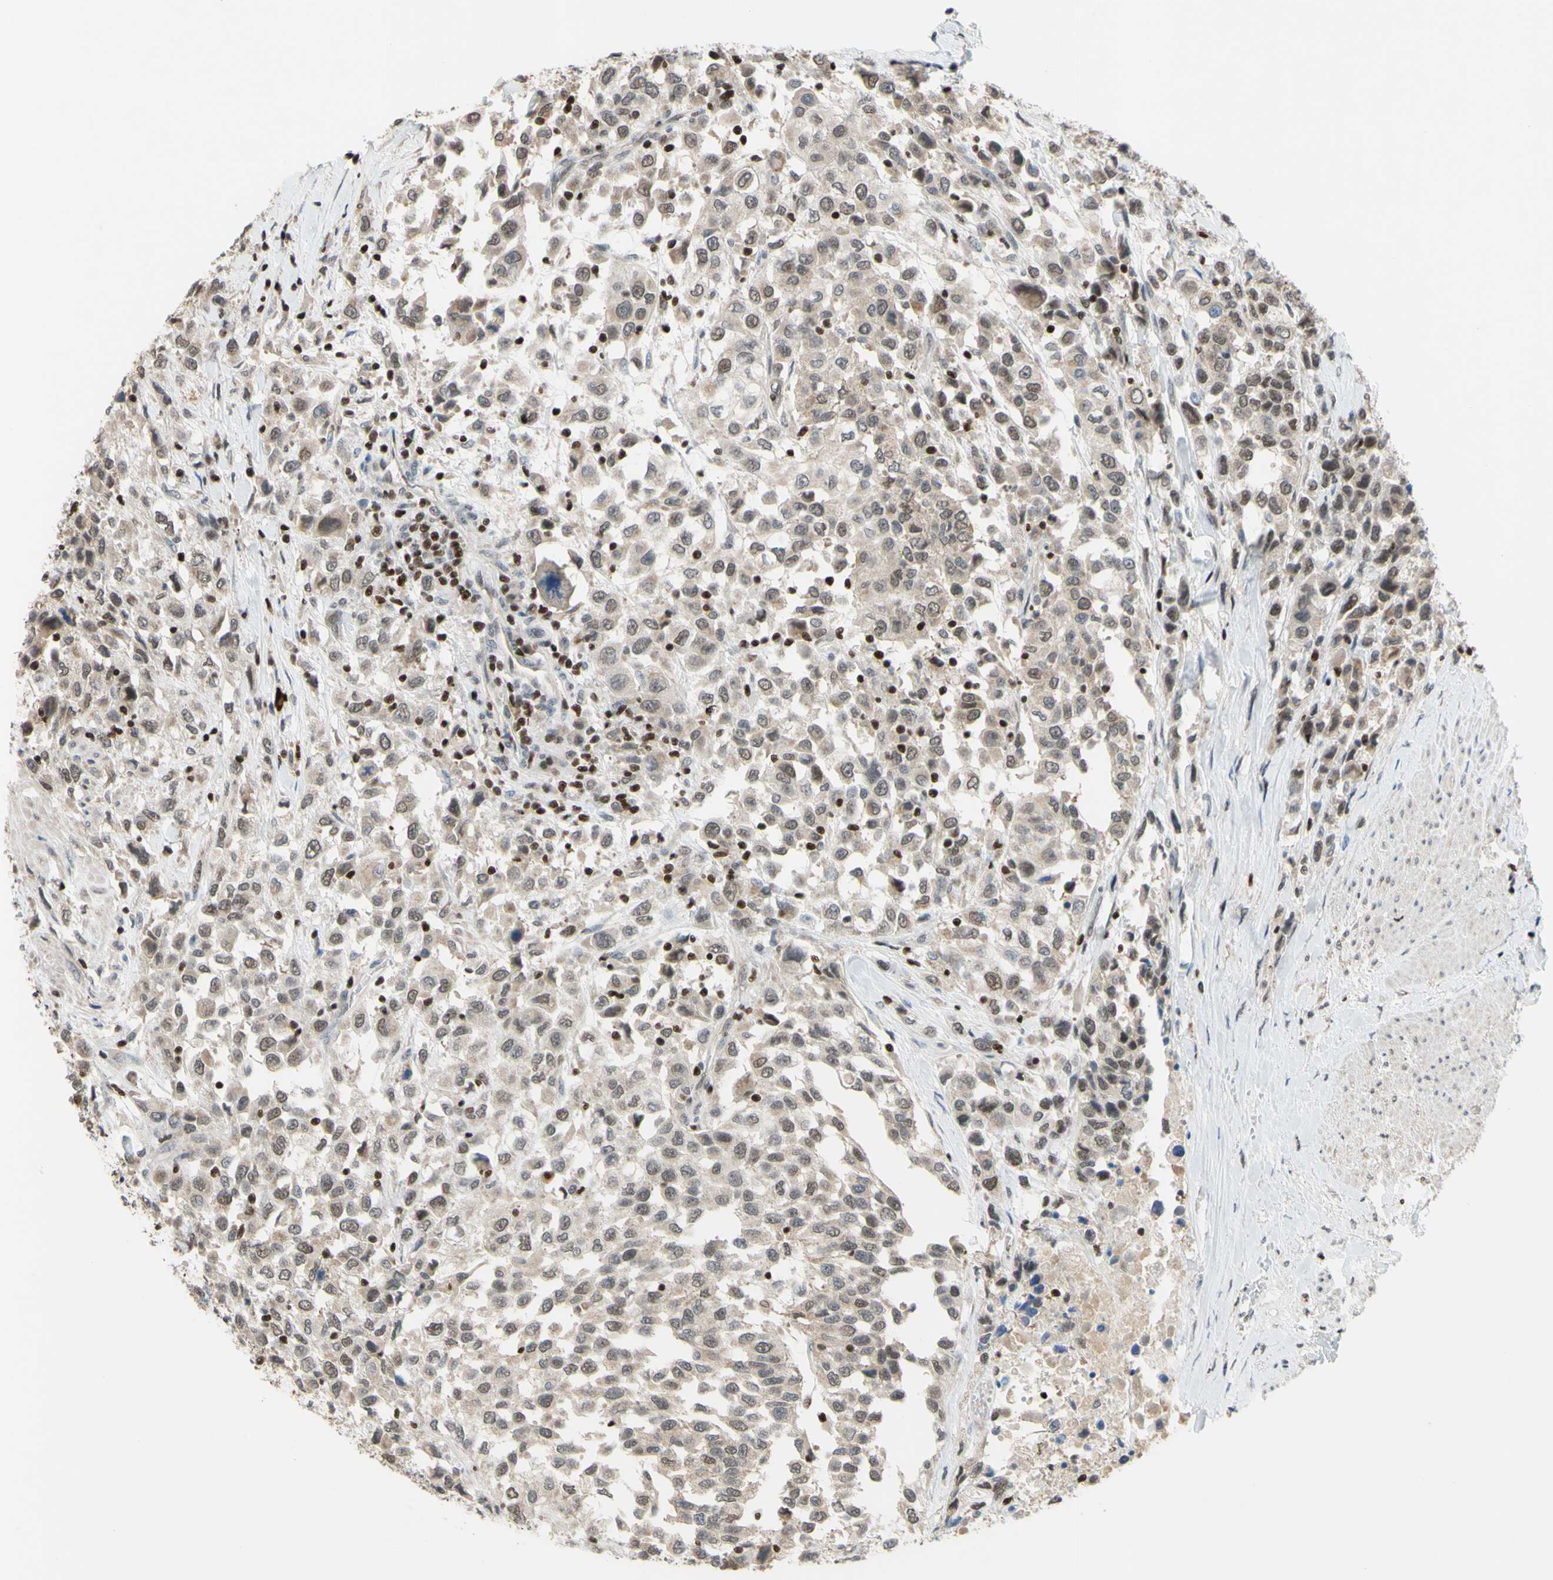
{"staining": {"intensity": "weak", "quantity": ">75%", "location": "cytoplasmic/membranous,nuclear"}, "tissue": "urothelial cancer", "cell_type": "Tumor cells", "image_type": "cancer", "snomed": [{"axis": "morphology", "description": "Urothelial carcinoma, High grade"}, {"axis": "topography", "description": "Urinary bladder"}], "caption": "This image displays immunohistochemistry (IHC) staining of urothelial cancer, with low weak cytoplasmic/membranous and nuclear positivity in about >75% of tumor cells.", "gene": "SP4", "patient": {"sex": "female", "age": 80}}